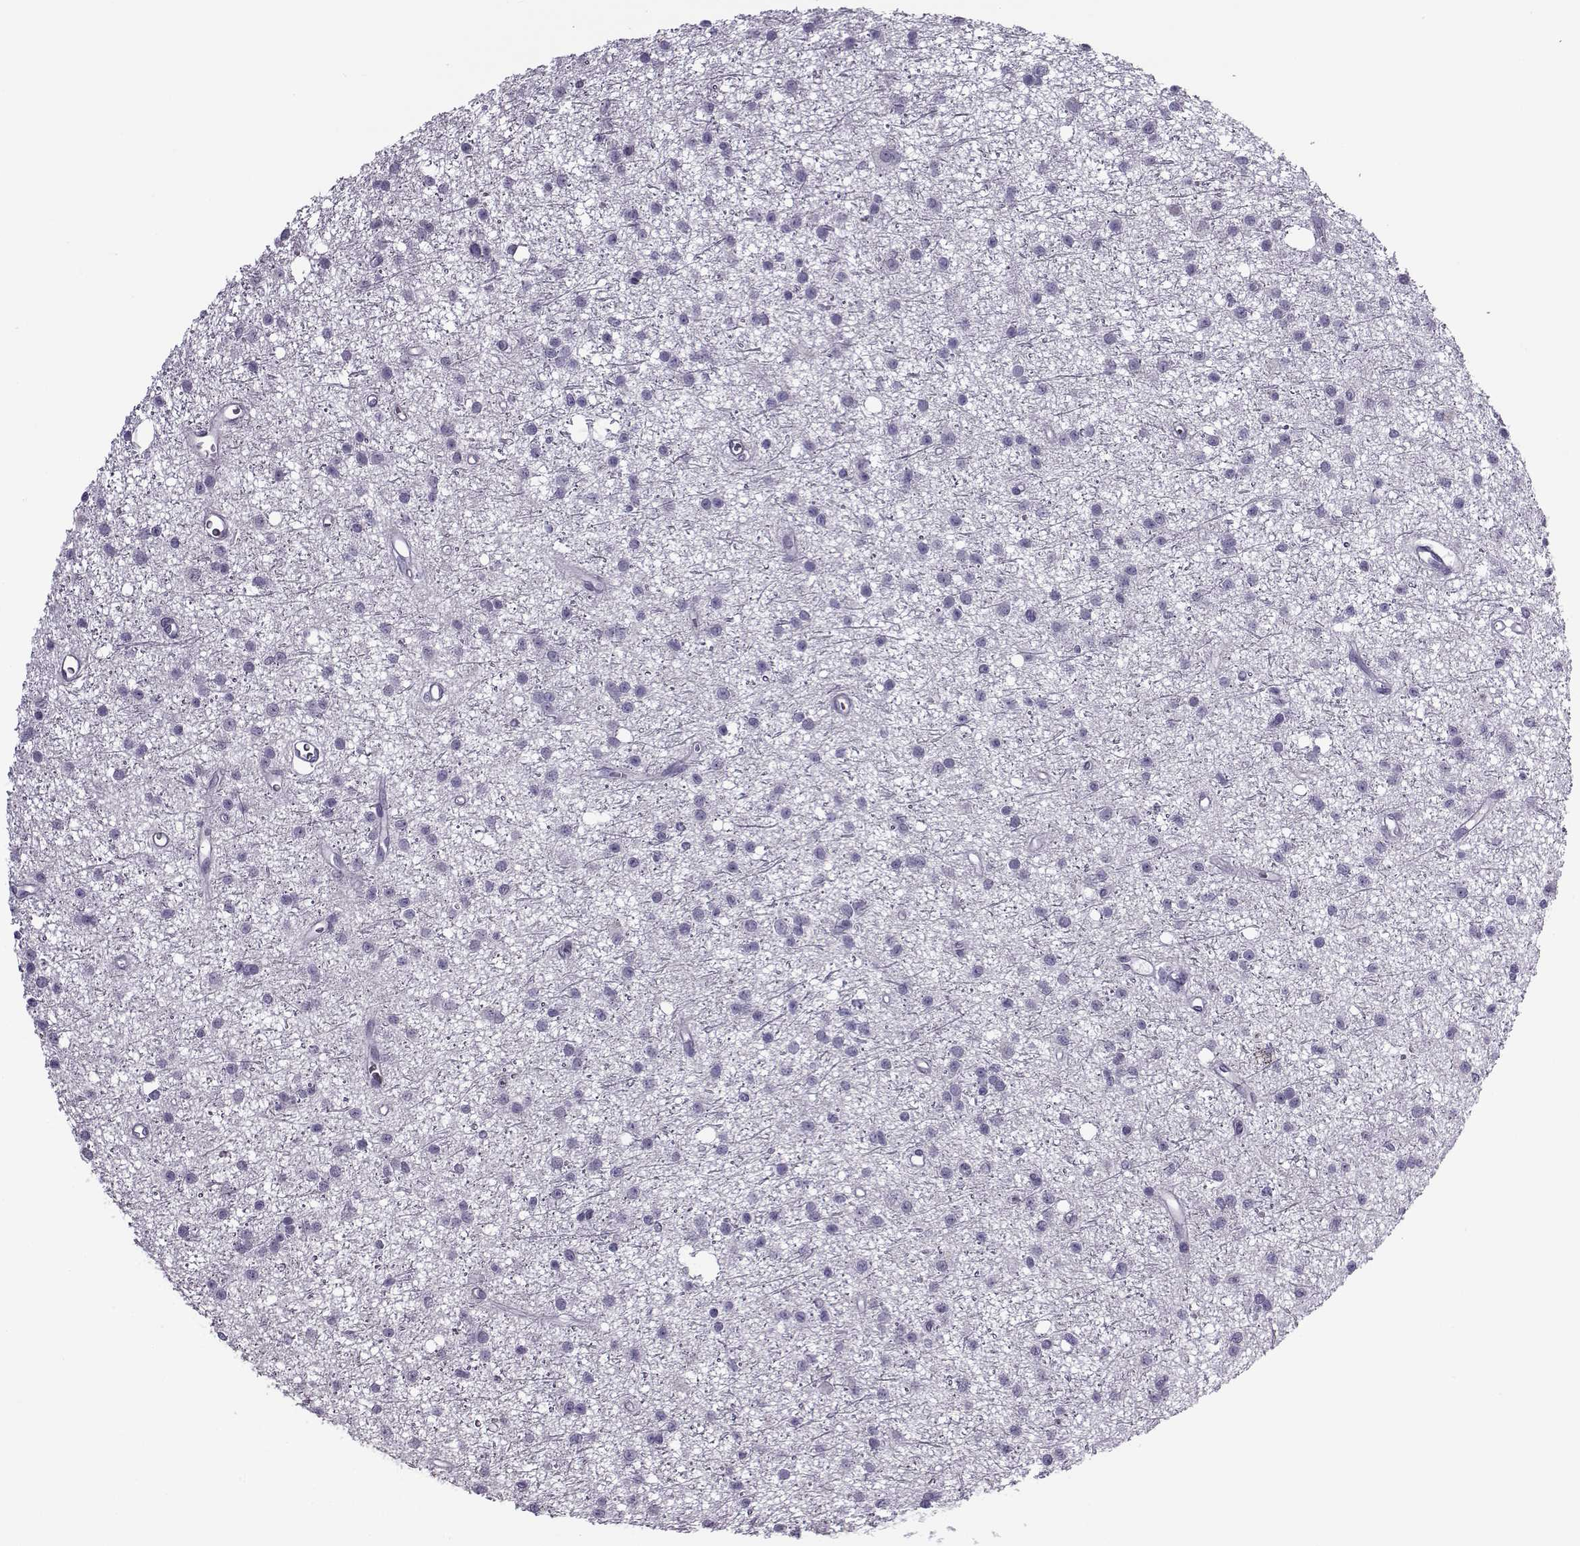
{"staining": {"intensity": "negative", "quantity": "none", "location": "none"}, "tissue": "glioma", "cell_type": "Tumor cells", "image_type": "cancer", "snomed": [{"axis": "morphology", "description": "Glioma, malignant, Low grade"}, {"axis": "topography", "description": "Brain"}], "caption": "The immunohistochemistry (IHC) micrograph has no significant expression in tumor cells of glioma tissue. Nuclei are stained in blue.", "gene": "OIP5", "patient": {"sex": "male", "age": 27}}